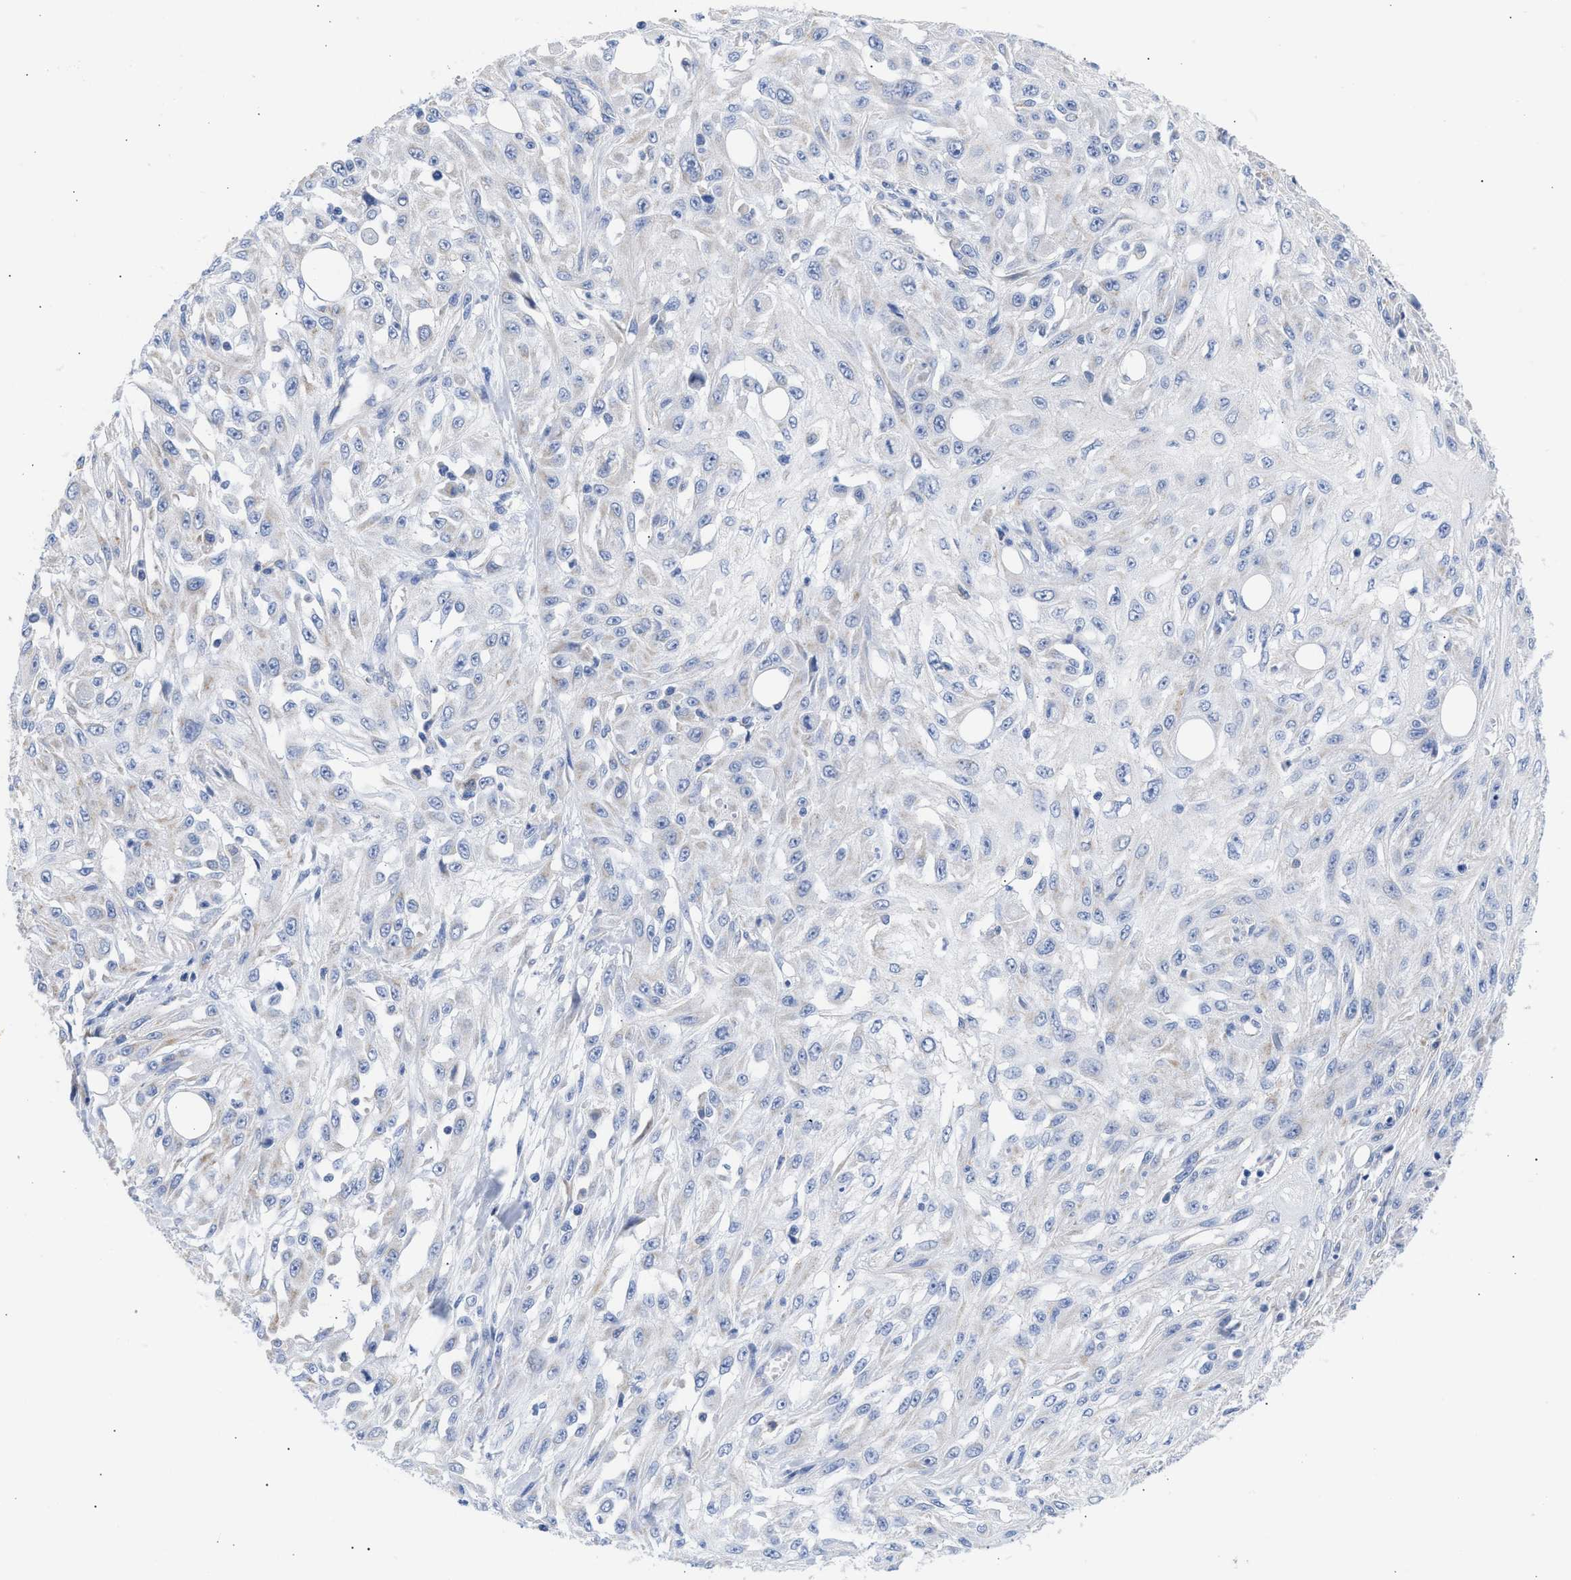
{"staining": {"intensity": "negative", "quantity": "none", "location": "none"}, "tissue": "skin cancer", "cell_type": "Tumor cells", "image_type": "cancer", "snomed": [{"axis": "morphology", "description": "Squamous cell carcinoma, NOS"}, {"axis": "morphology", "description": "Squamous cell carcinoma, metastatic, NOS"}, {"axis": "topography", "description": "Skin"}, {"axis": "topography", "description": "Lymph node"}], "caption": "There is no significant positivity in tumor cells of skin cancer.", "gene": "ACOT13", "patient": {"sex": "male", "age": 75}}